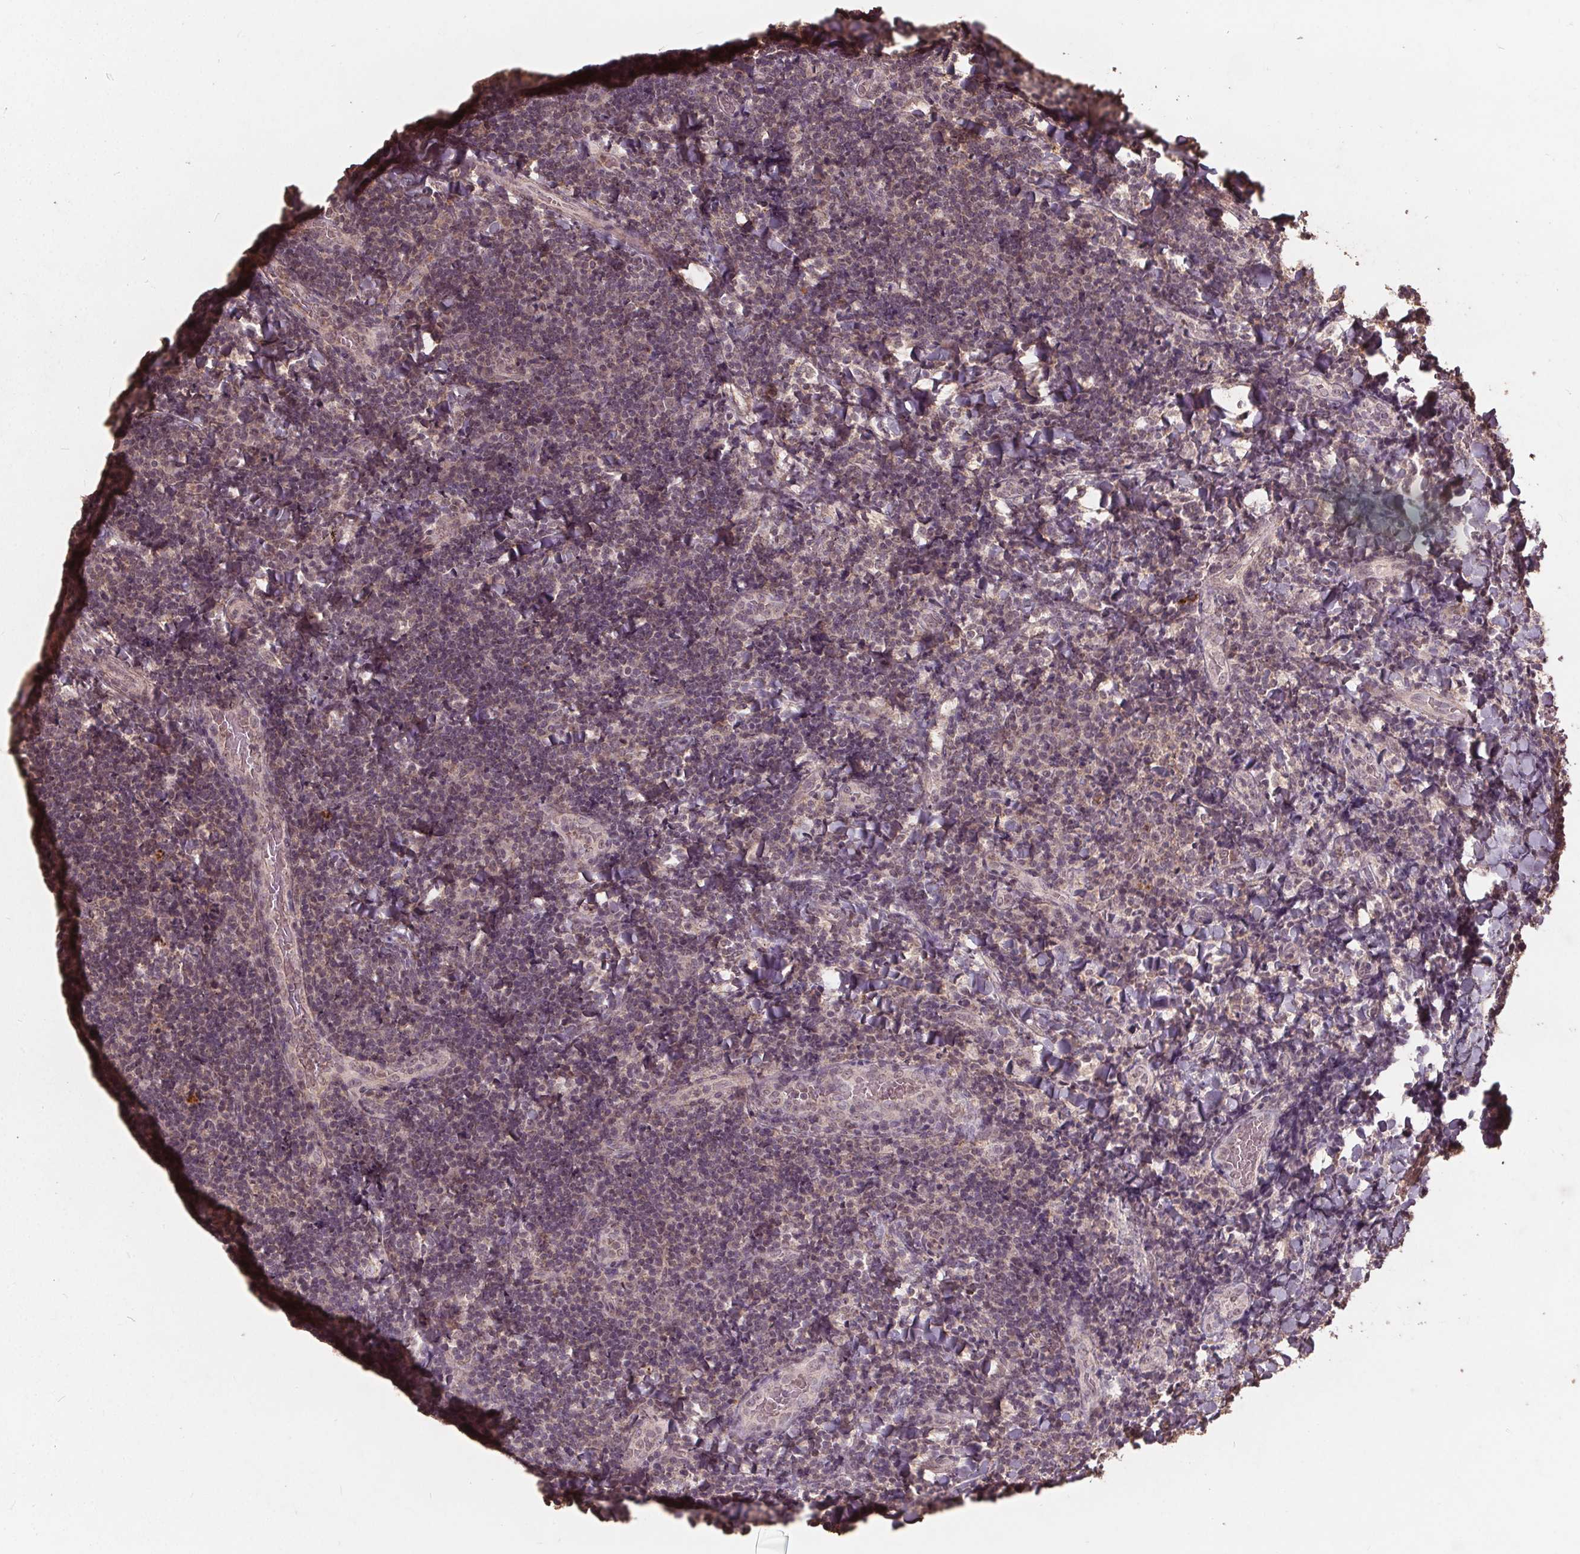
{"staining": {"intensity": "negative", "quantity": "none", "location": "none"}, "tissue": "tonsil", "cell_type": "Germinal center cells", "image_type": "normal", "snomed": [{"axis": "morphology", "description": "Normal tissue, NOS"}, {"axis": "topography", "description": "Tonsil"}], "caption": "The micrograph displays no significant staining in germinal center cells of tonsil. (DAB (3,3'-diaminobenzidine) IHC with hematoxylin counter stain).", "gene": "DSG3", "patient": {"sex": "male", "age": 17}}